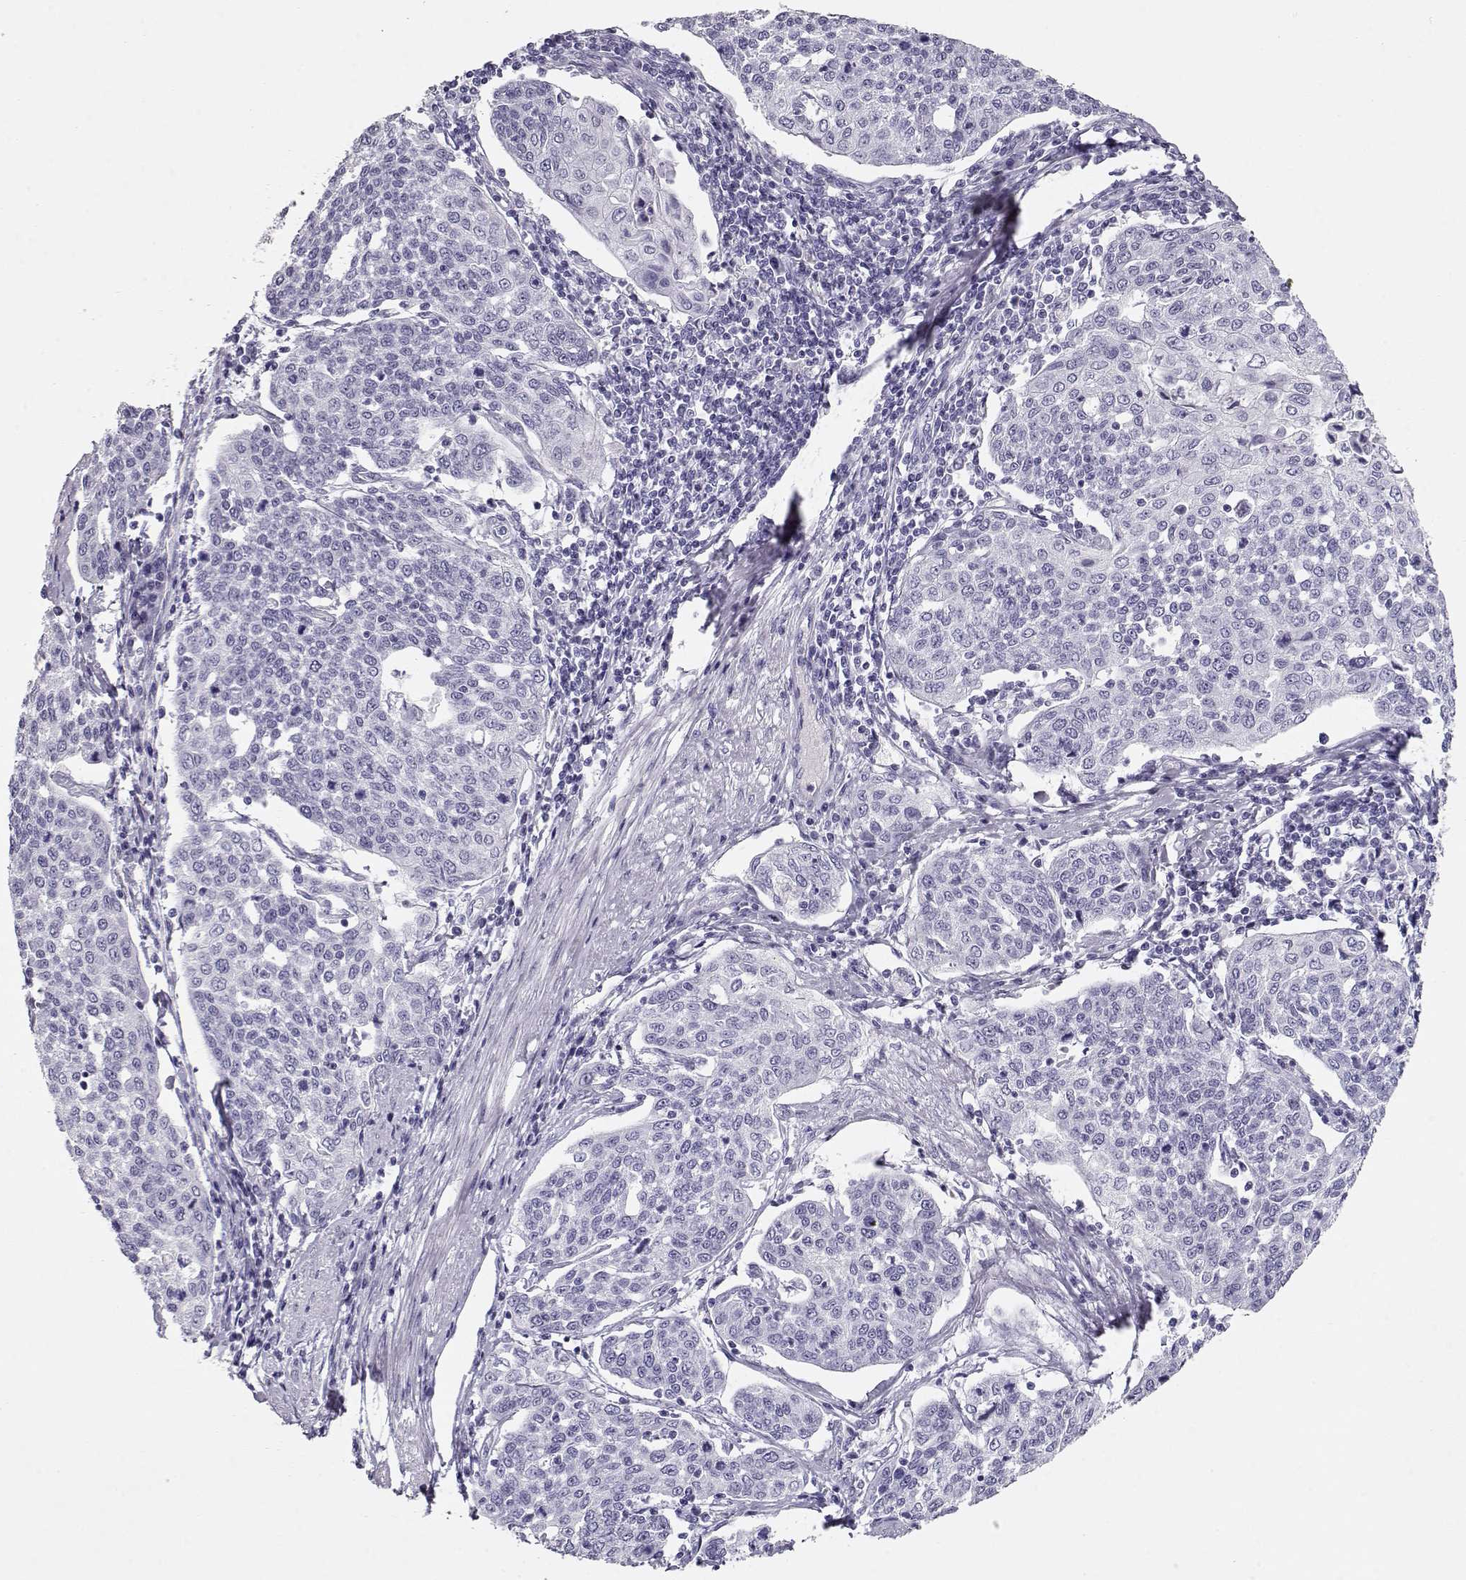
{"staining": {"intensity": "negative", "quantity": "none", "location": "none"}, "tissue": "cervical cancer", "cell_type": "Tumor cells", "image_type": "cancer", "snomed": [{"axis": "morphology", "description": "Squamous cell carcinoma, NOS"}, {"axis": "topography", "description": "Cervix"}], "caption": "A high-resolution micrograph shows immunohistochemistry (IHC) staining of squamous cell carcinoma (cervical), which shows no significant expression in tumor cells.", "gene": "MAGEC1", "patient": {"sex": "female", "age": 34}}